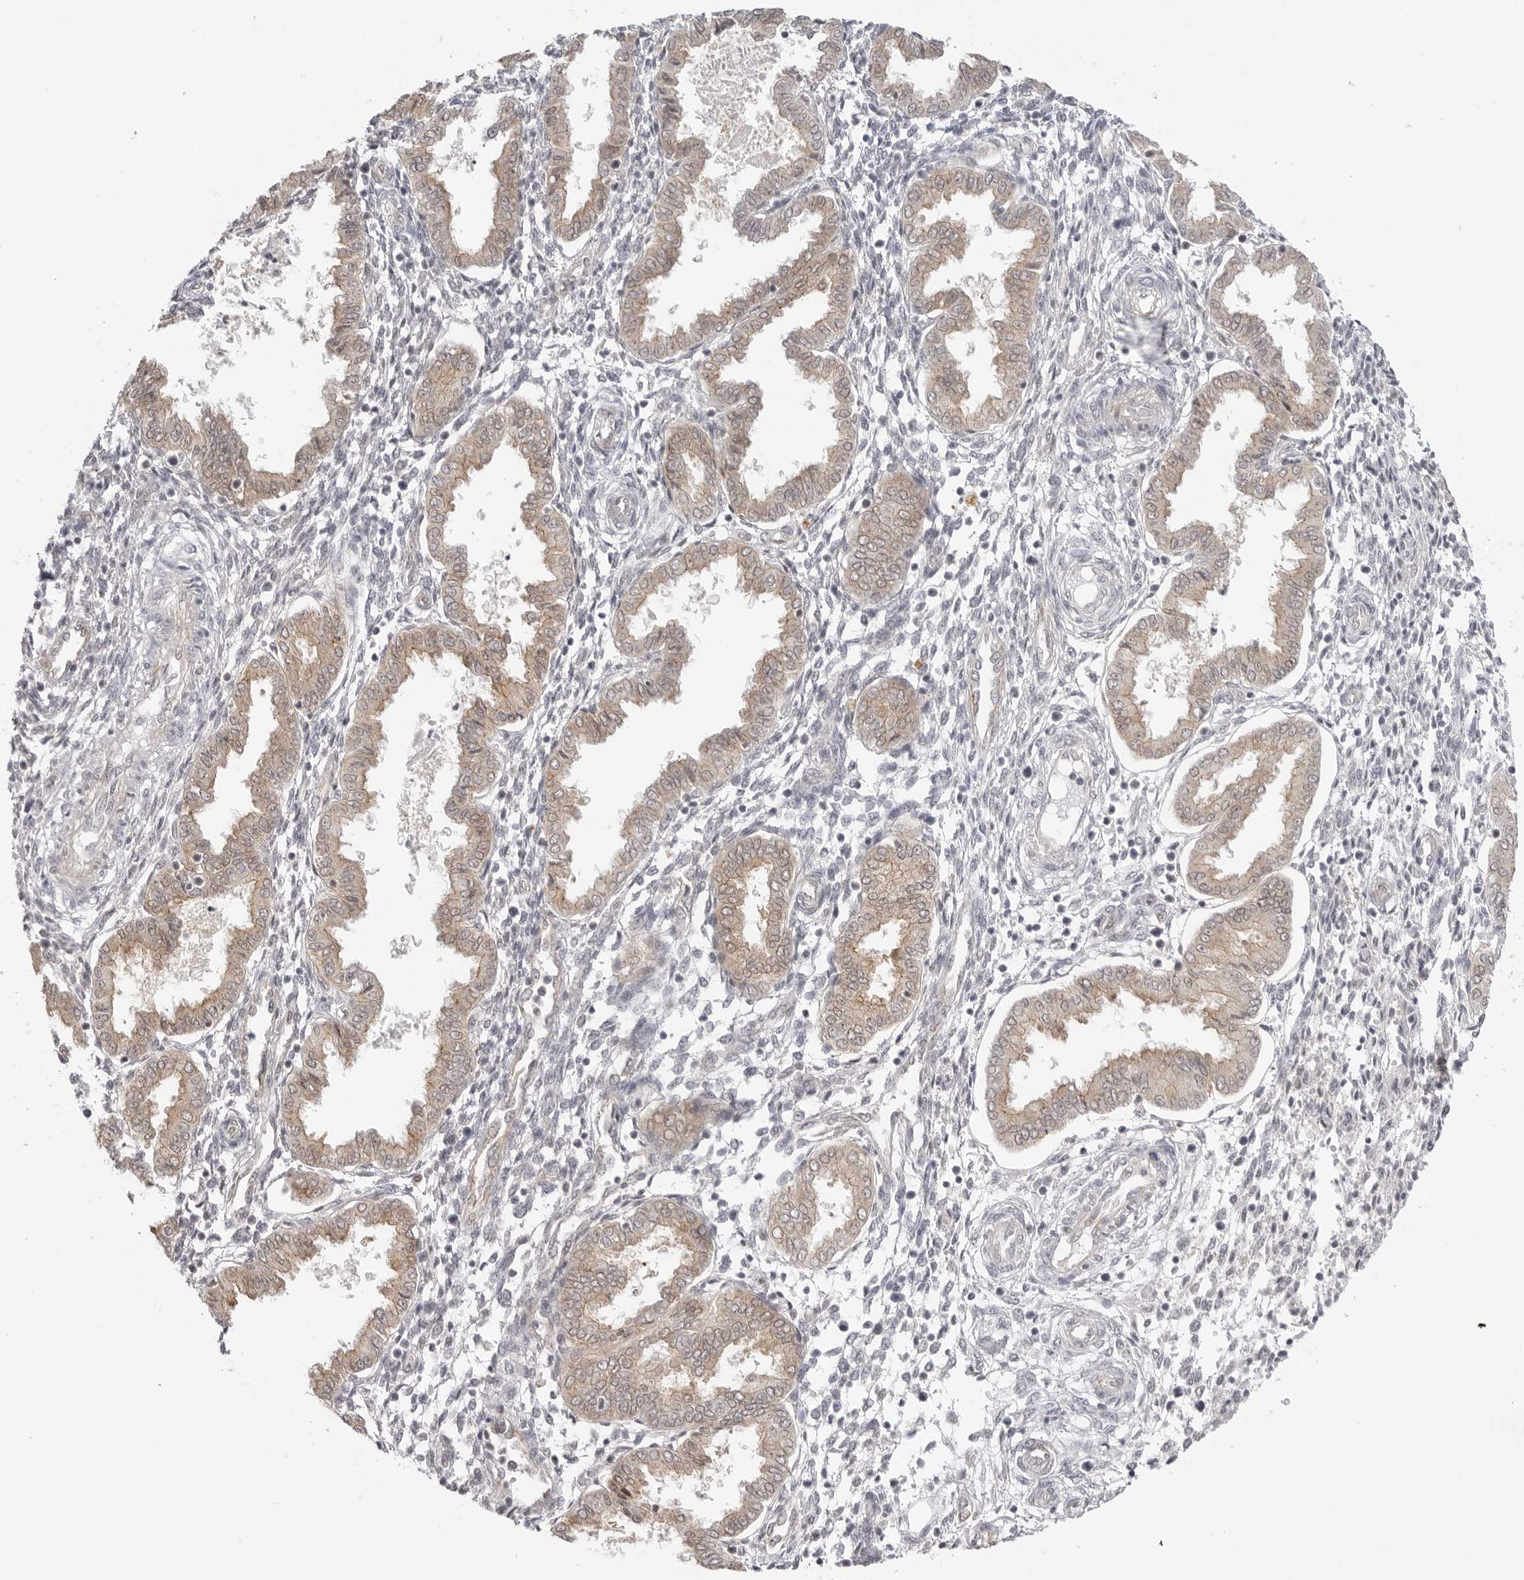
{"staining": {"intensity": "negative", "quantity": "none", "location": "none"}, "tissue": "endometrium", "cell_type": "Cells in endometrial stroma", "image_type": "normal", "snomed": [{"axis": "morphology", "description": "Normal tissue, NOS"}, {"axis": "topography", "description": "Endometrium"}], "caption": "Immunohistochemical staining of normal human endometrium displays no significant positivity in cells in endometrial stroma.", "gene": "TRAPPC3", "patient": {"sex": "female", "age": 33}}